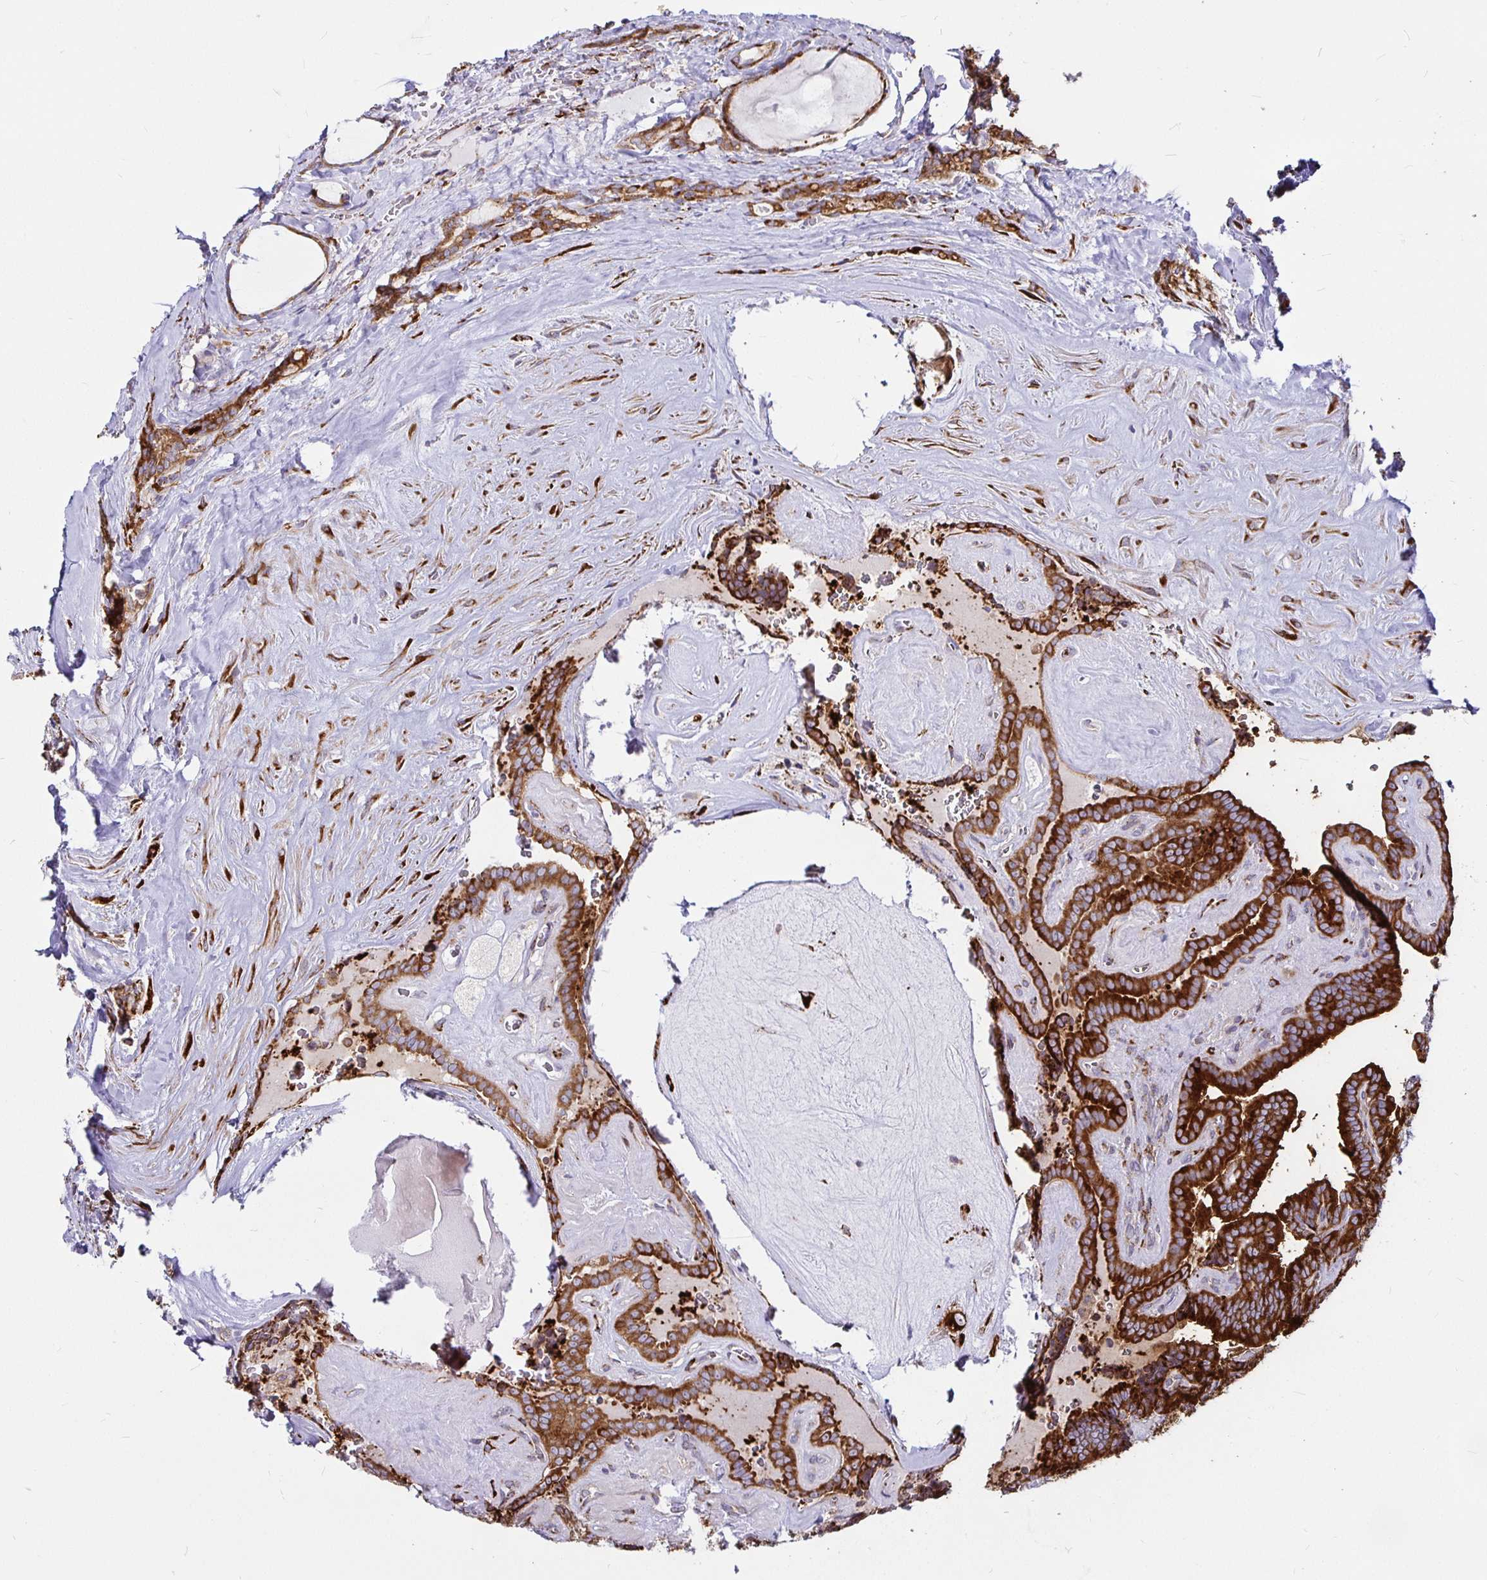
{"staining": {"intensity": "strong", "quantity": ">75%", "location": "cytoplasmic/membranous"}, "tissue": "thyroid cancer", "cell_type": "Tumor cells", "image_type": "cancer", "snomed": [{"axis": "morphology", "description": "Papillary adenocarcinoma, NOS"}, {"axis": "topography", "description": "Thyroid gland"}], "caption": "Protein staining shows strong cytoplasmic/membranous staining in approximately >75% of tumor cells in thyroid cancer. The protein of interest is stained brown, and the nuclei are stained in blue (DAB IHC with brightfield microscopy, high magnification).", "gene": "P4HA2", "patient": {"sex": "female", "age": 21}}